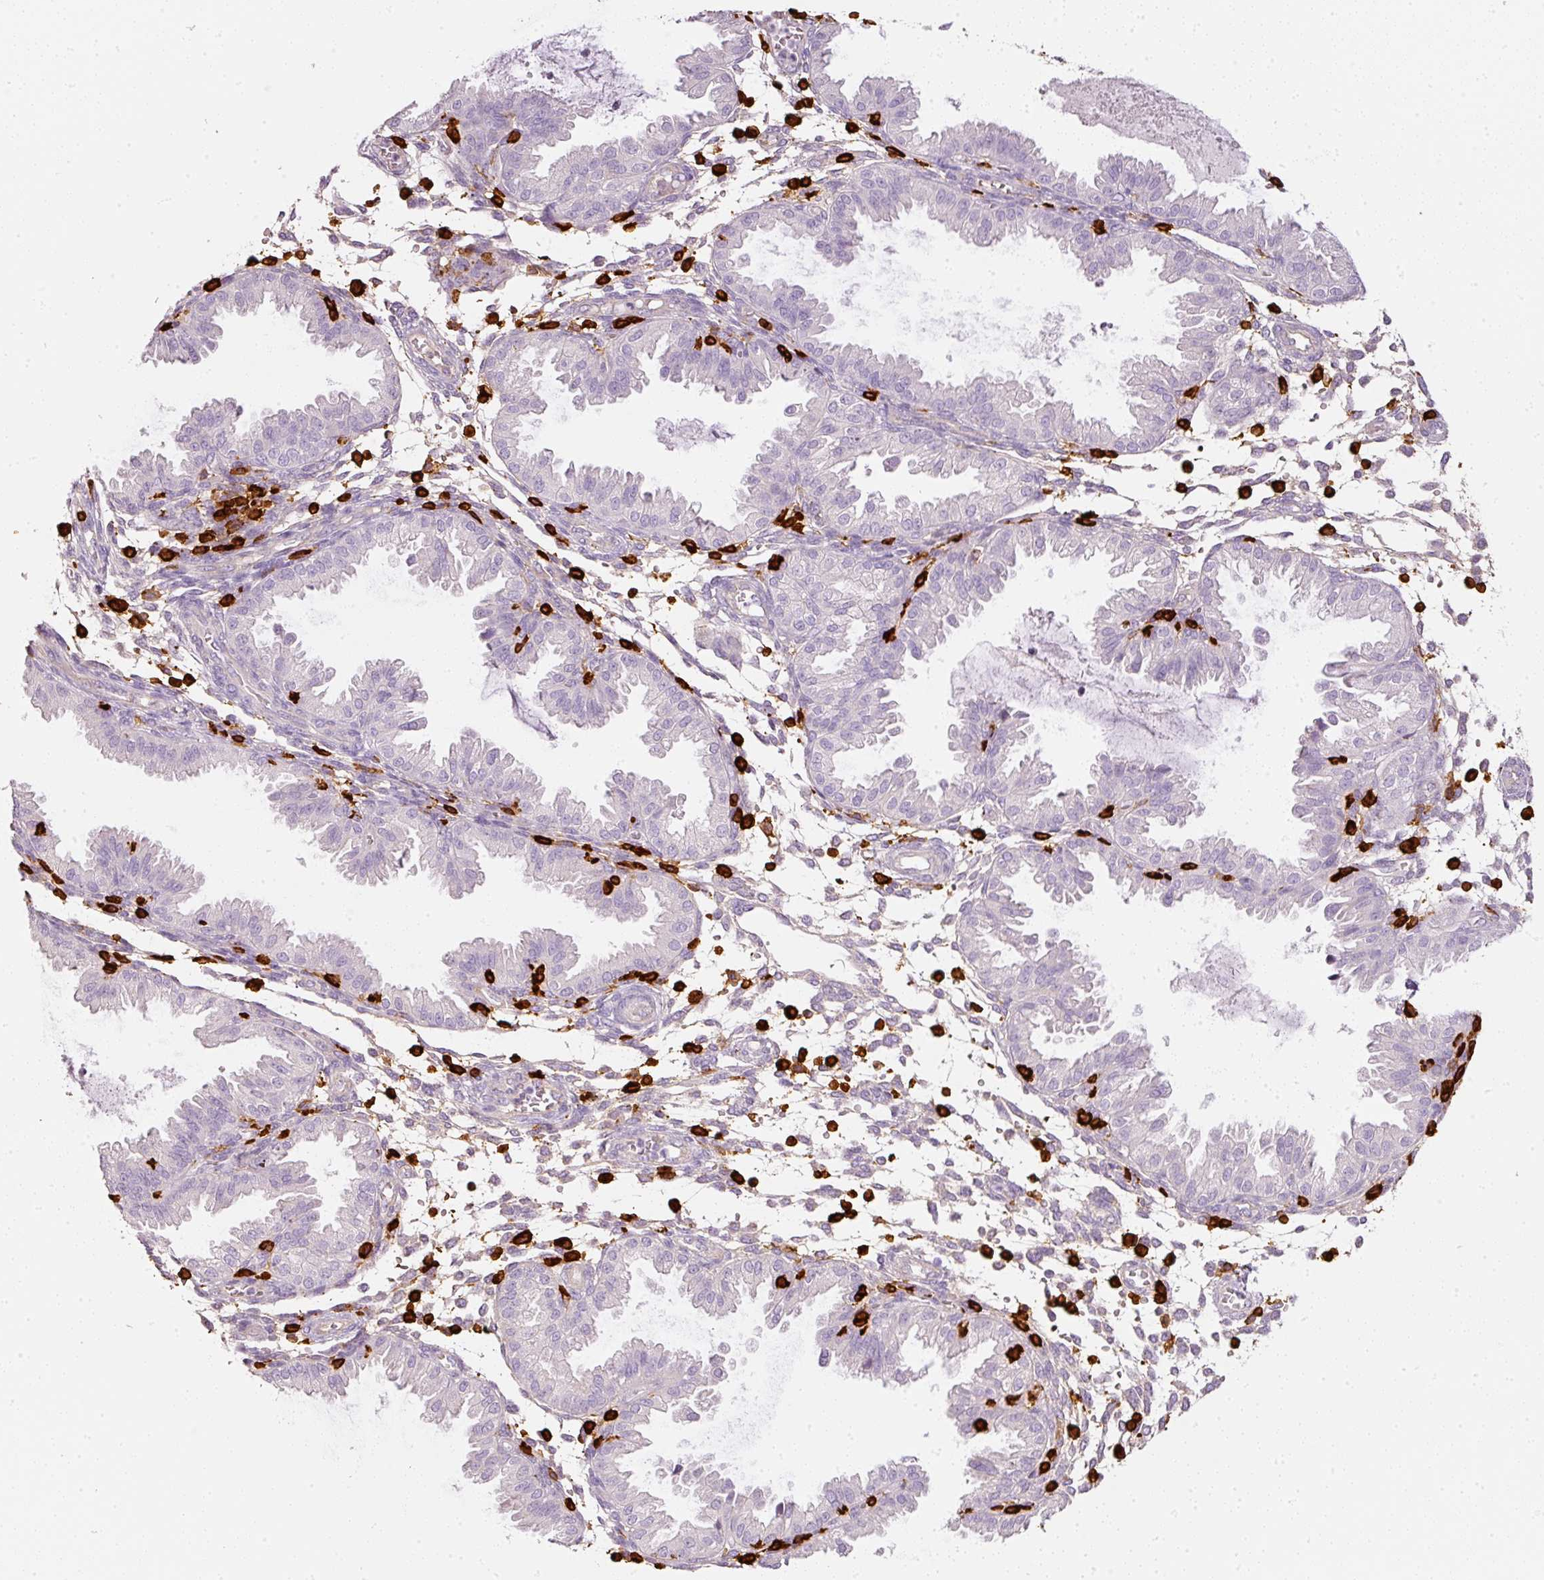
{"staining": {"intensity": "negative", "quantity": "none", "location": "none"}, "tissue": "endometrium", "cell_type": "Cells in endometrial stroma", "image_type": "normal", "snomed": [{"axis": "morphology", "description": "Normal tissue, NOS"}, {"axis": "topography", "description": "Endometrium"}], "caption": "Cells in endometrial stroma are negative for brown protein staining in unremarkable endometrium. Brightfield microscopy of immunohistochemistry stained with DAB (brown) and hematoxylin (blue), captured at high magnification.", "gene": "EVL", "patient": {"sex": "female", "age": 33}}